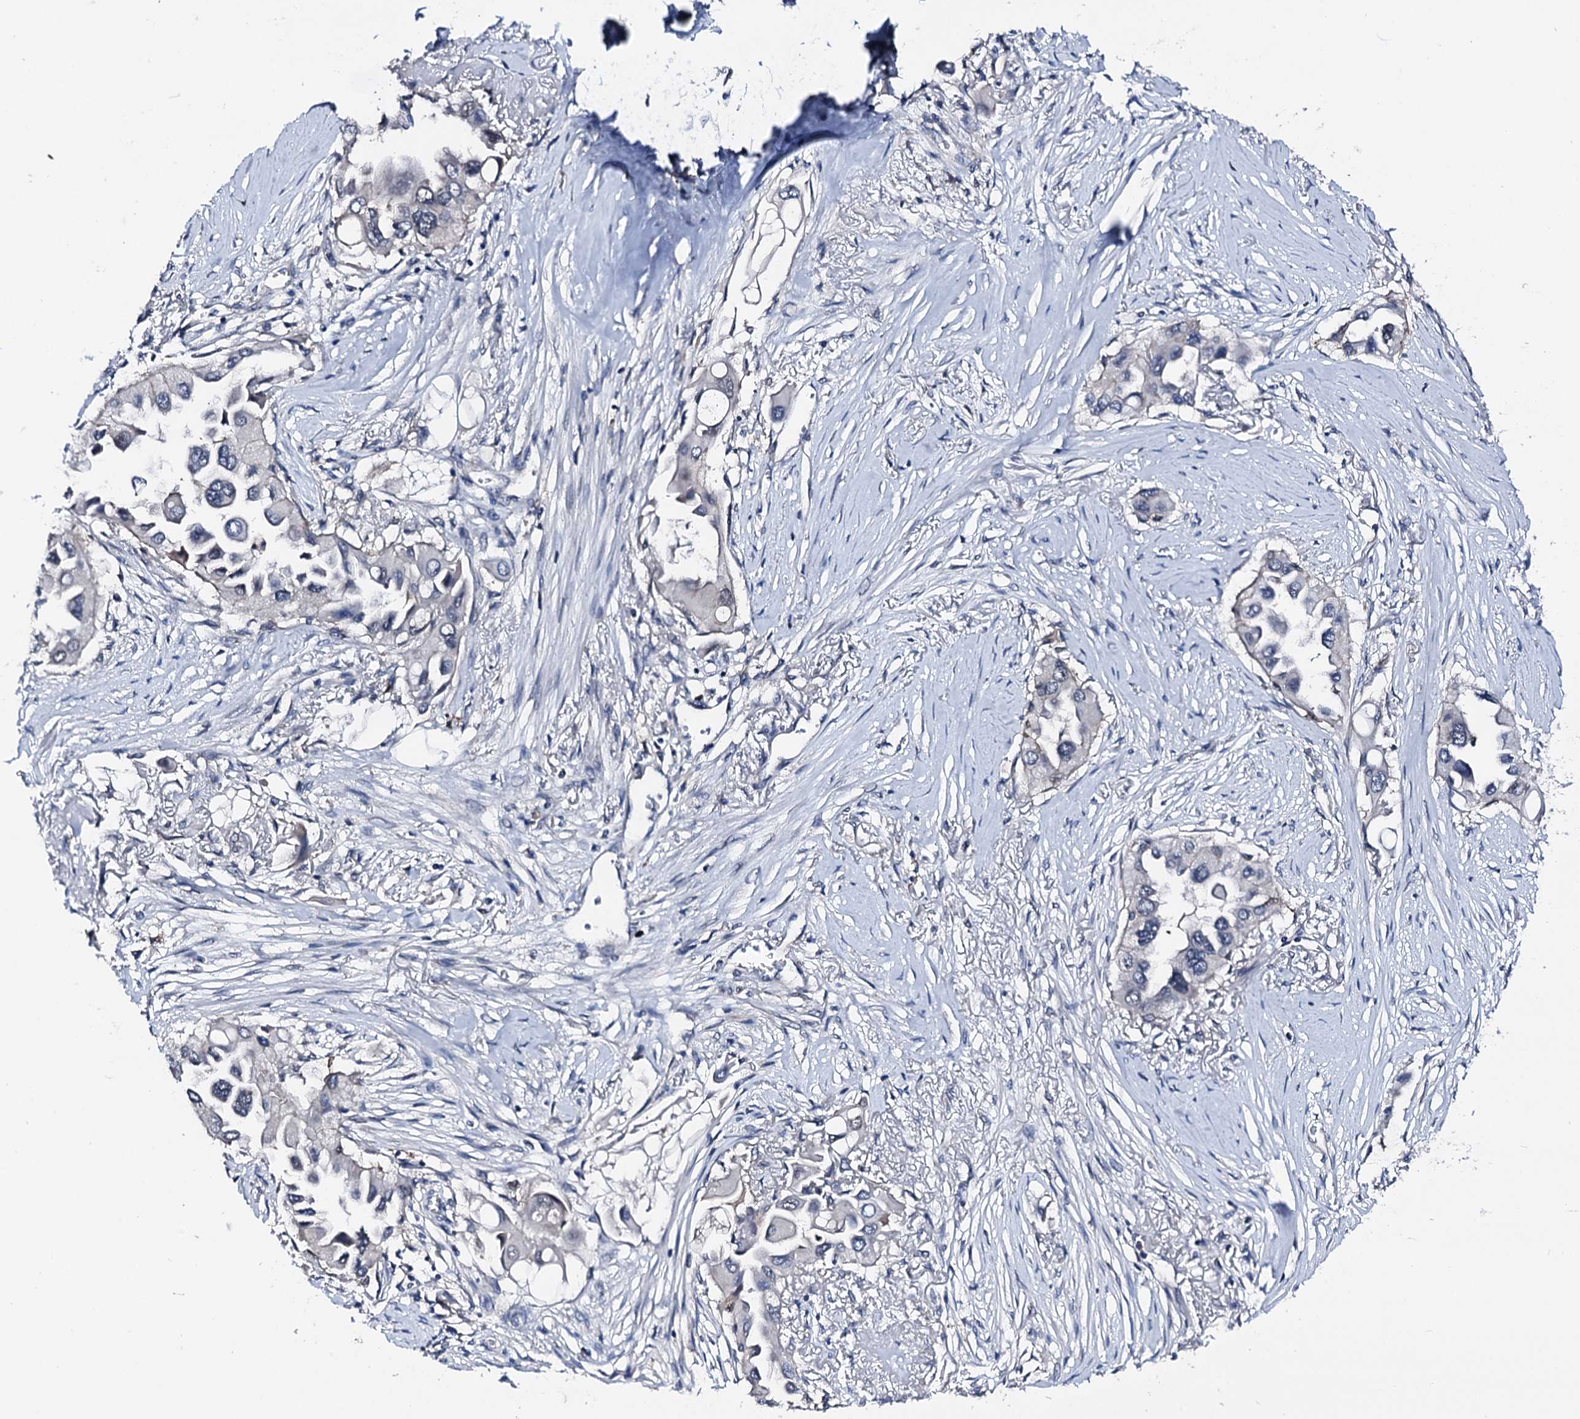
{"staining": {"intensity": "negative", "quantity": "none", "location": "none"}, "tissue": "lung cancer", "cell_type": "Tumor cells", "image_type": "cancer", "snomed": [{"axis": "morphology", "description": "Adenocarcinoma, NOS"}, {"axis": "topography", "description": "Lung"}], "caption": "Immunohistochemistry (IHC) of human lung adenocarcinoma reveals no expression in tumor cells. The staining is performed using DAB (3,3'-diaminobenzidine) brown chromogen with nuclei counter-stained in using hematoxylin.", "gene": "TRAFD1", "patient": {"sex": "female", "age": 76}}